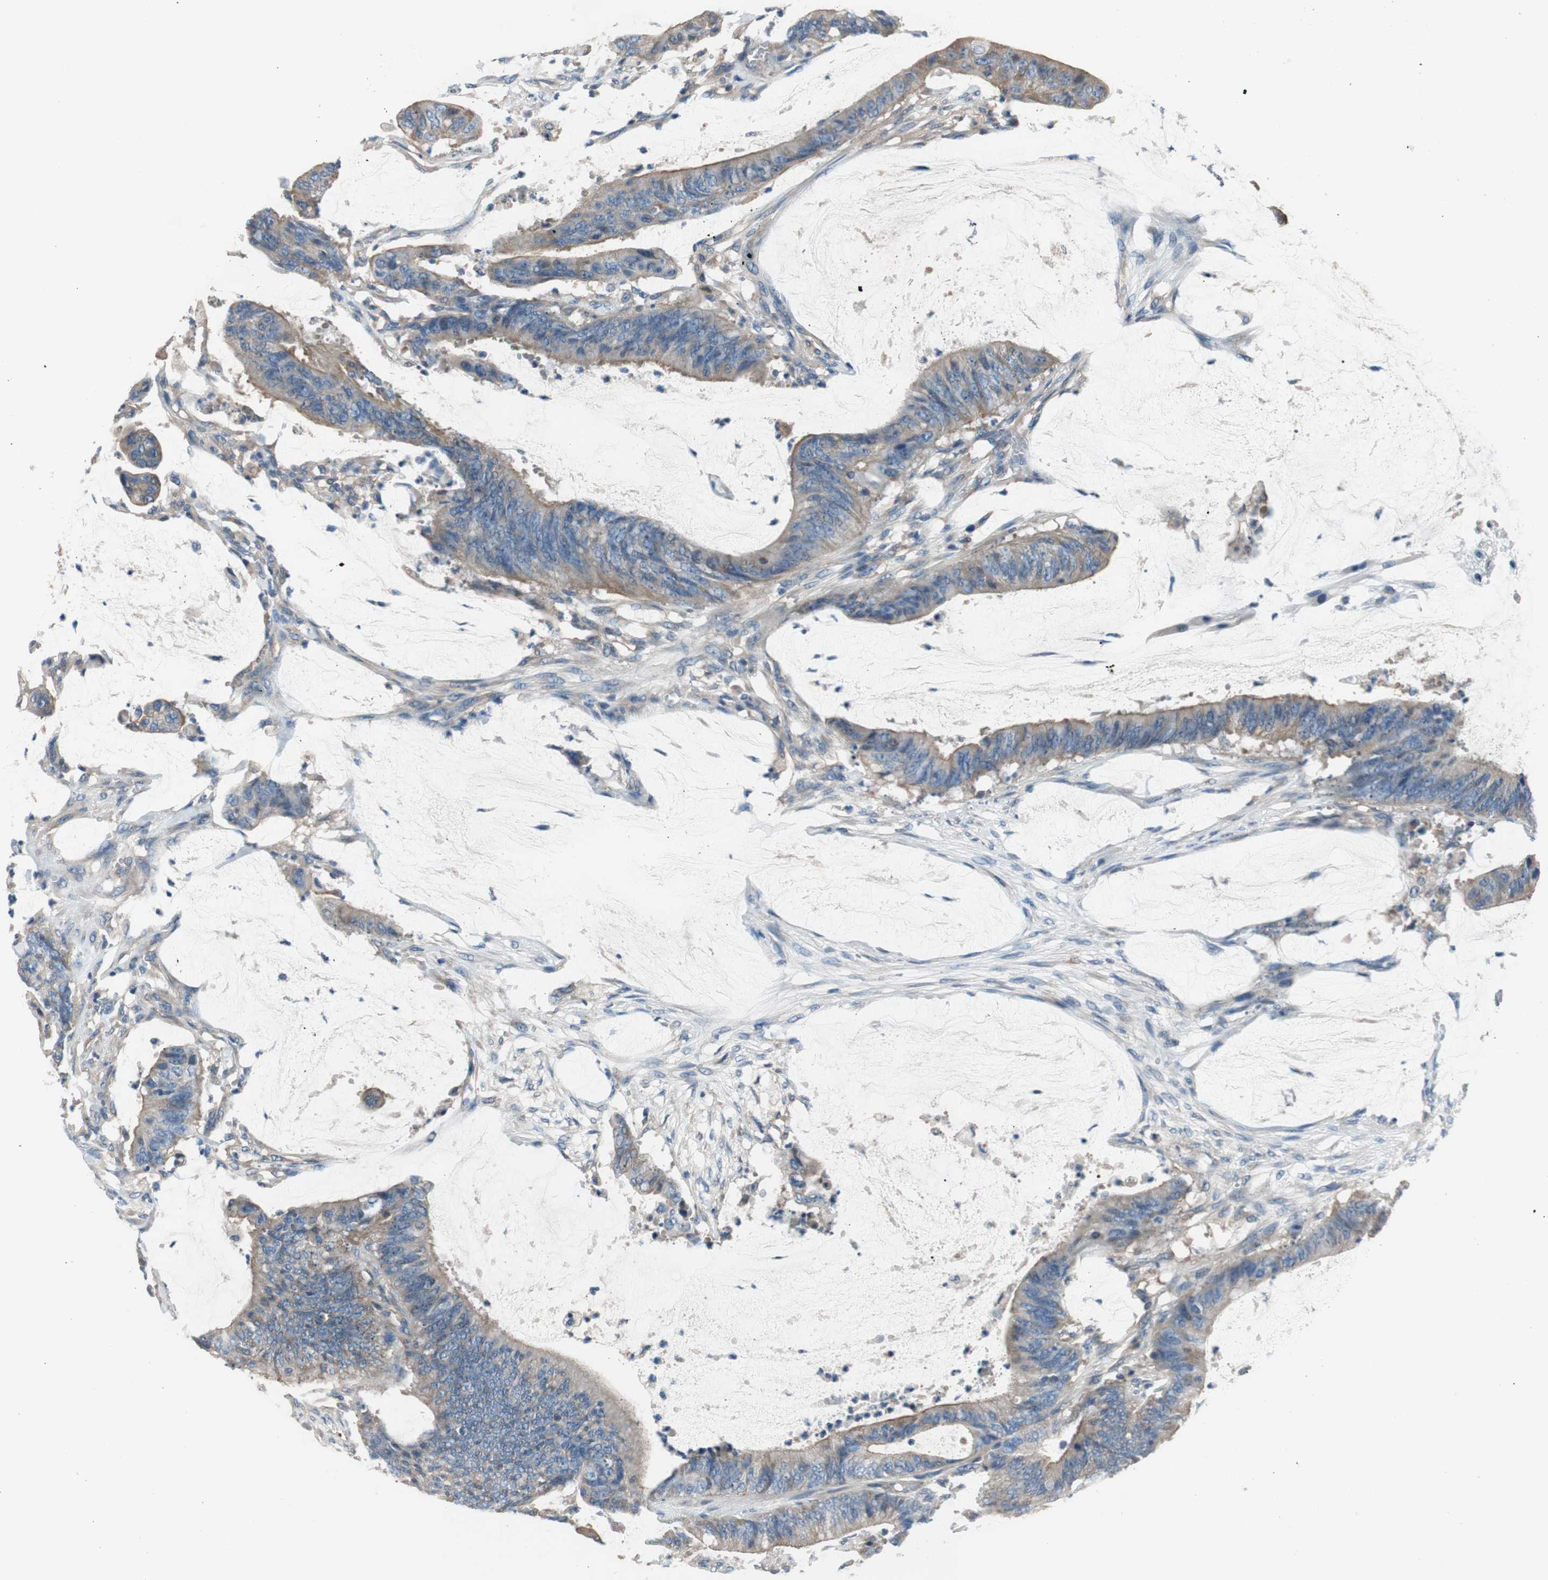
{"staining": {"intensity": "moderate", "quantity": "25%-75%", "location": "cytoplasmic/membranous"}, "tissue": "colorectal cancer", "cell_type": "Tumor cells", "image_type": "cancer", "snomed": [{"axis": "morphology", "description": "Adenocarcinoma, NOS"}, {"axis": "topography", "description": "Rectum"}], "caption": "This image reveals IHC staining of adenocarcinoma (colorectal), with medium moderate cytoplasmic/membranous staining in approximately 25%-75% of tumor cells.", "gene": "CALML3", "patient": {"sex": "female", "age": 66}}